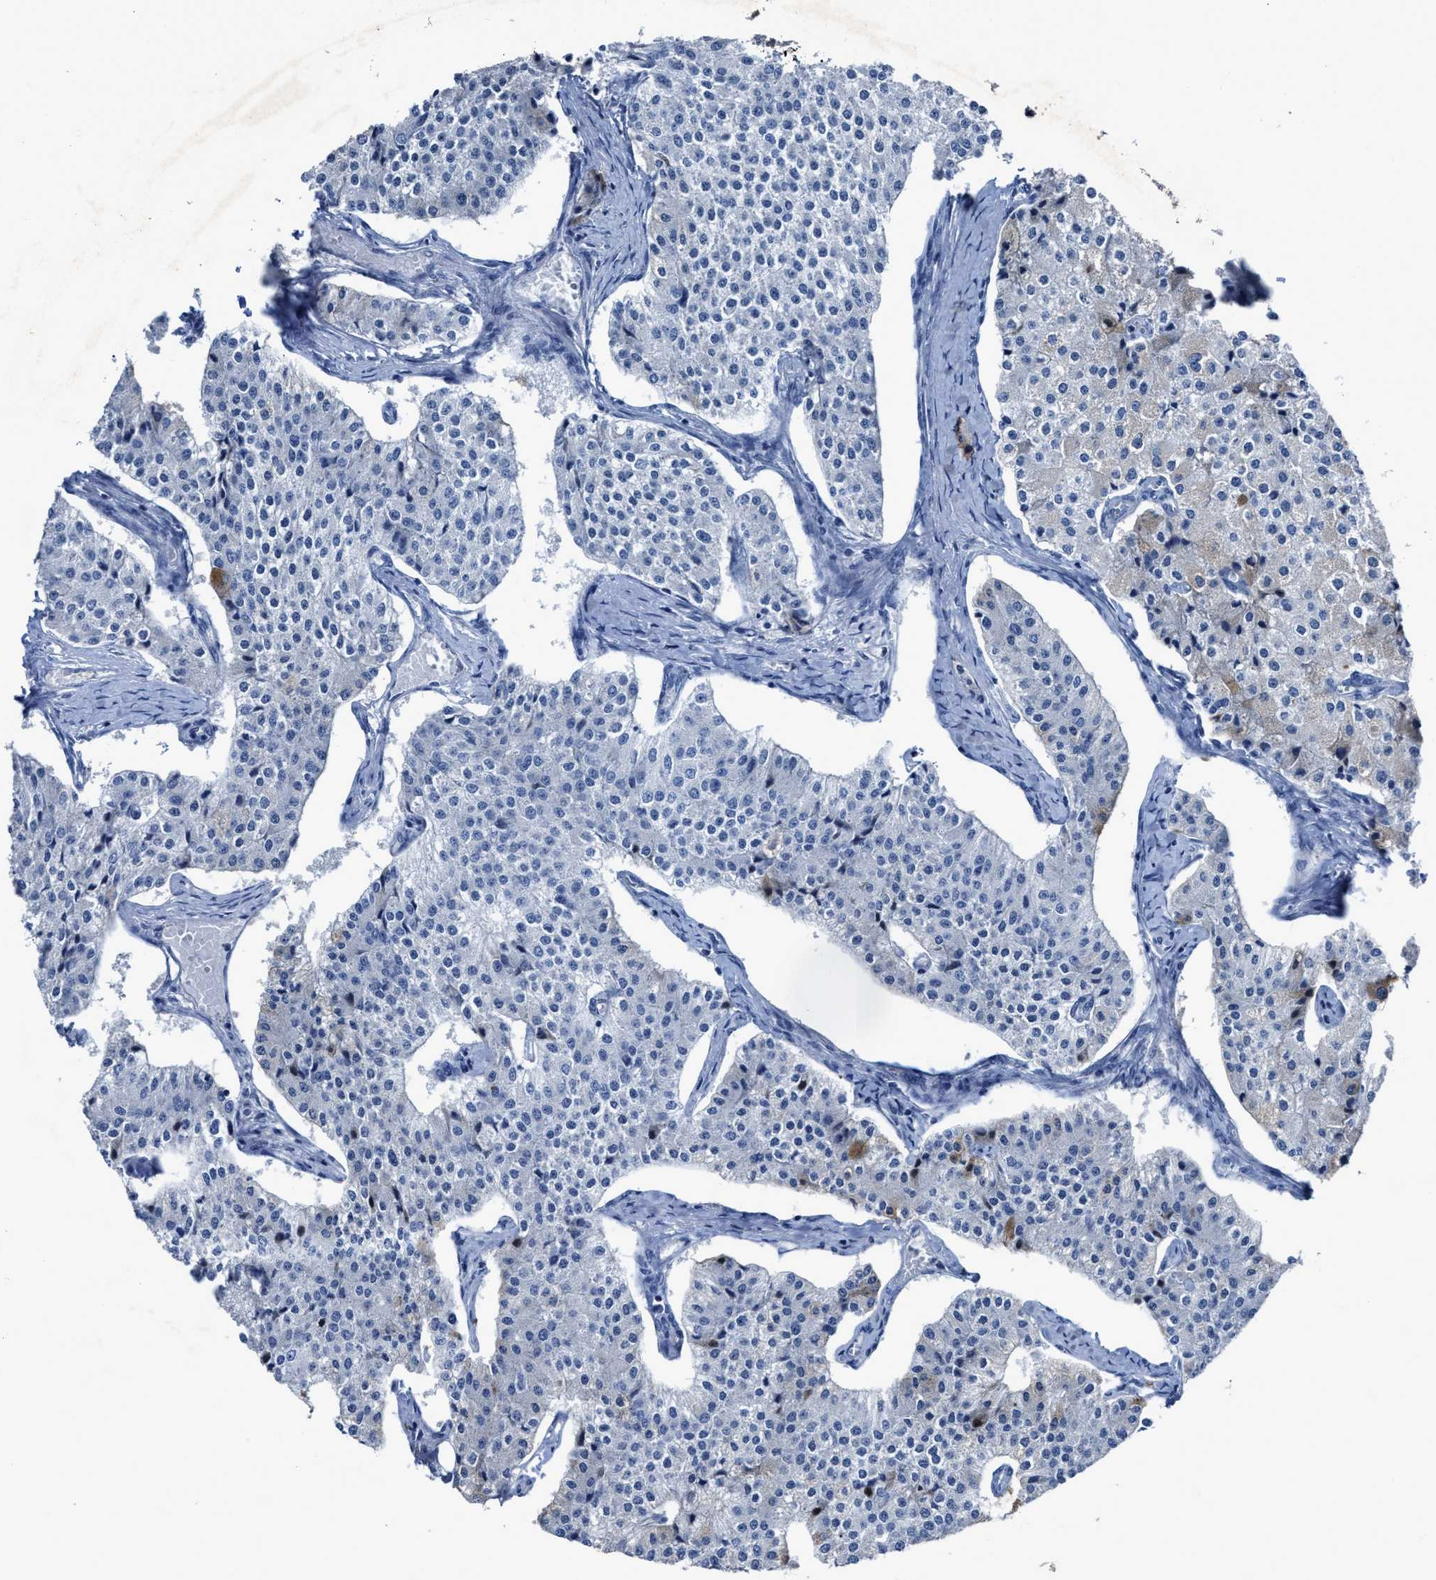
{"staining": {"intensity": "moderate", "quantity": "<25%", "location": "cytoplasmic/membranous"}, "tissue": "carcinoid", "cell_type": "Tumor cells", "image_type": "cancer", "snomed": [{"axis": "morphology", "description": "Carcinoid, malignant, NOS"}, {"axis": "topography", "description": "Colon"}], "caption": "IHC (DAB (3,3'-diaminobenzidine)) staining of human carcinoid reveals moderate cytoplasmic/membranous protein staining in approximately <25% of tumor cells. Using DAB (3,3'-diaminobenzidine) (brown) and hematoxylin (blue) stains, captured at high magnification using brightfield microscopy.", "gene": "CEACAM5", "patient": {"sex": "female", "age": 52}}